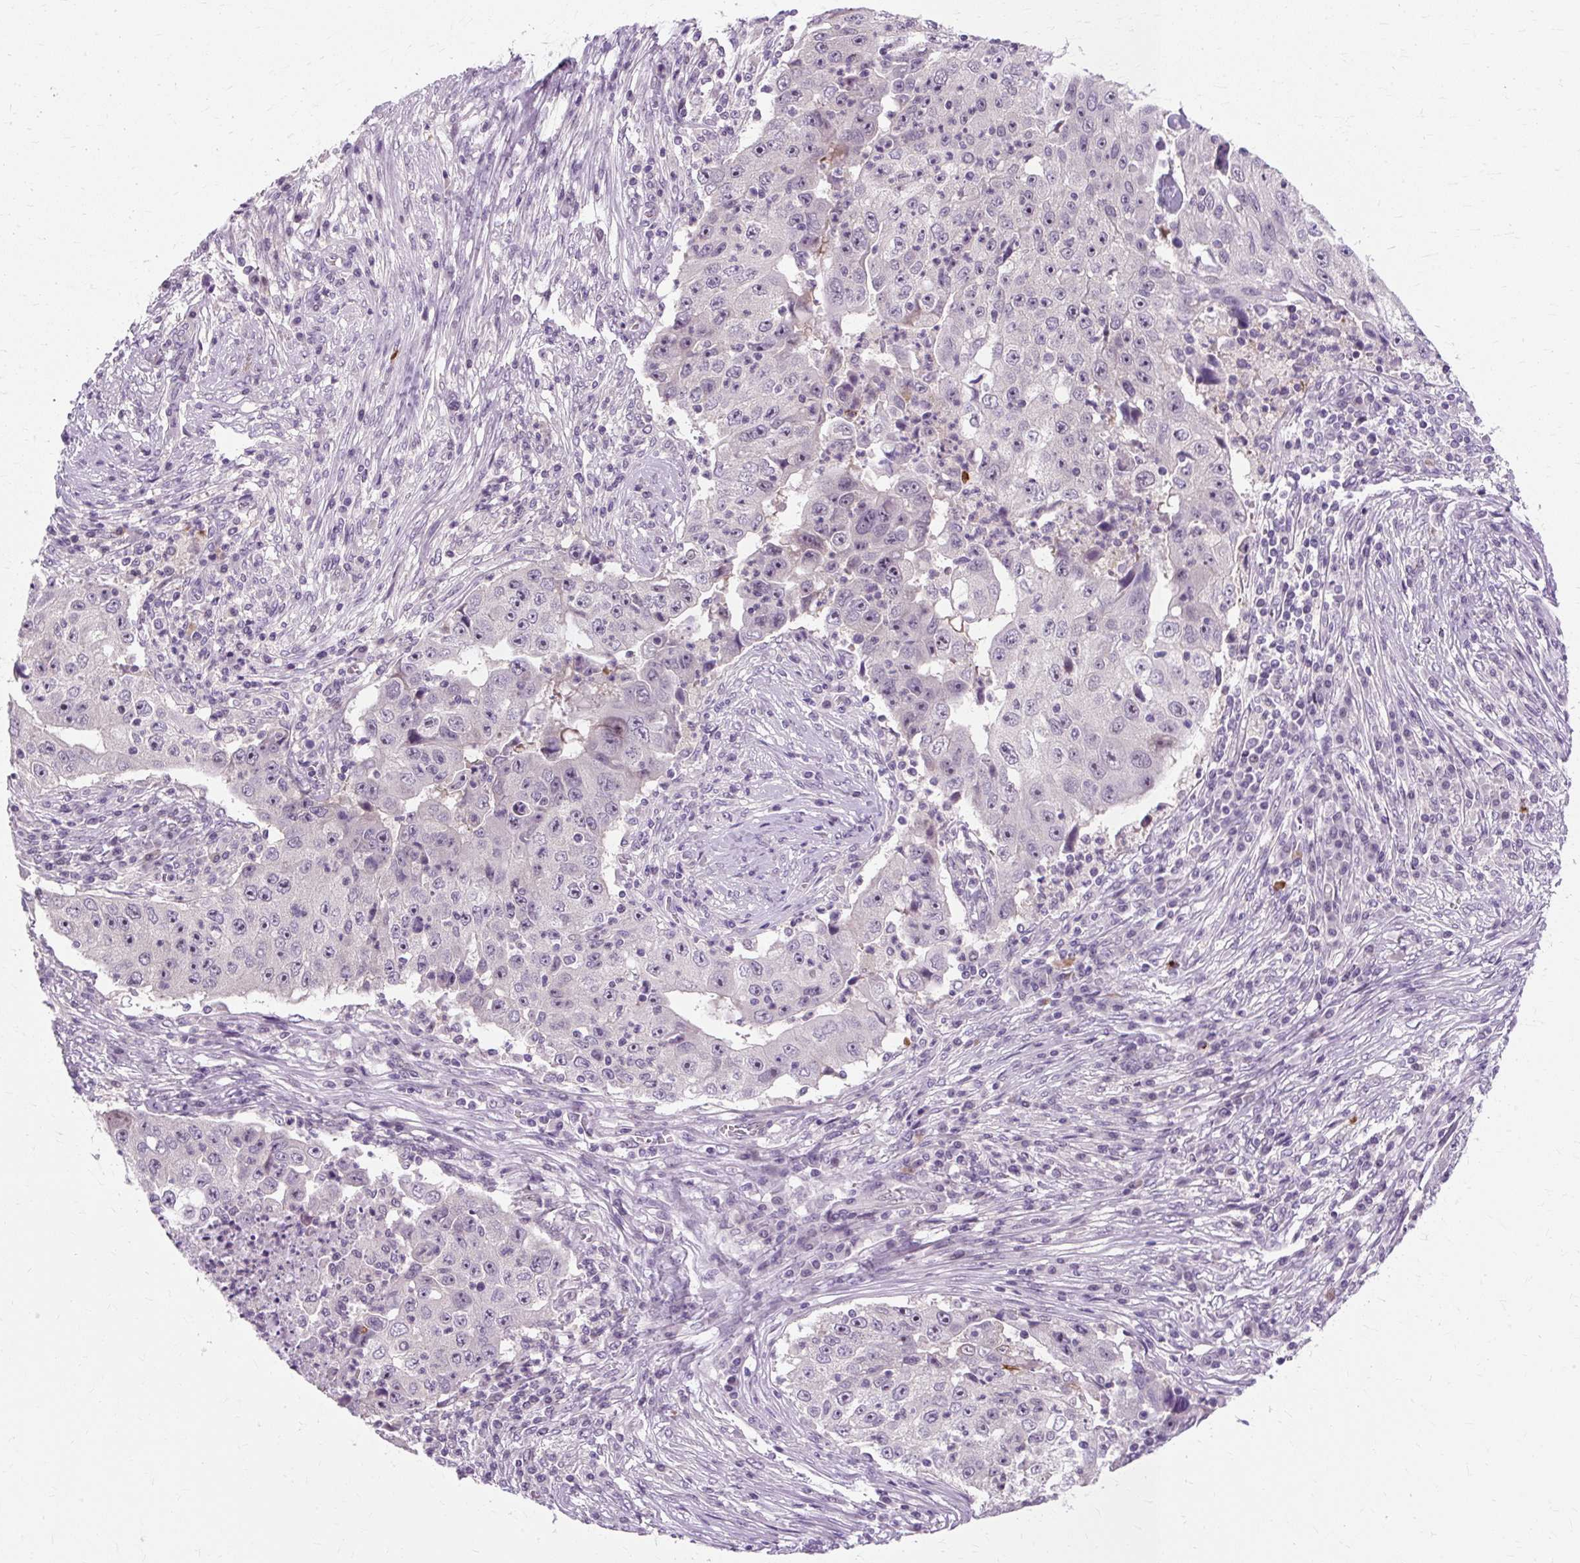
{"staining": {"intensity": "negative", "quantity": "none", "location": "none"}, "tissue": "lung cancer", "cell_type": "Tumor cells", "image_type": "cancer", "snomed": [{"axis": "morphology", "description": "Squamous cell carcinoma, NOS"}, {"axis": "topography", "description": "Lung"}], "caption": "Human lung cancer stained for a protein using immunohistochemistry displays no positivity in tumor cells.", "gene": "RYBP", "patient": {"sex": "male", "age": 64}}